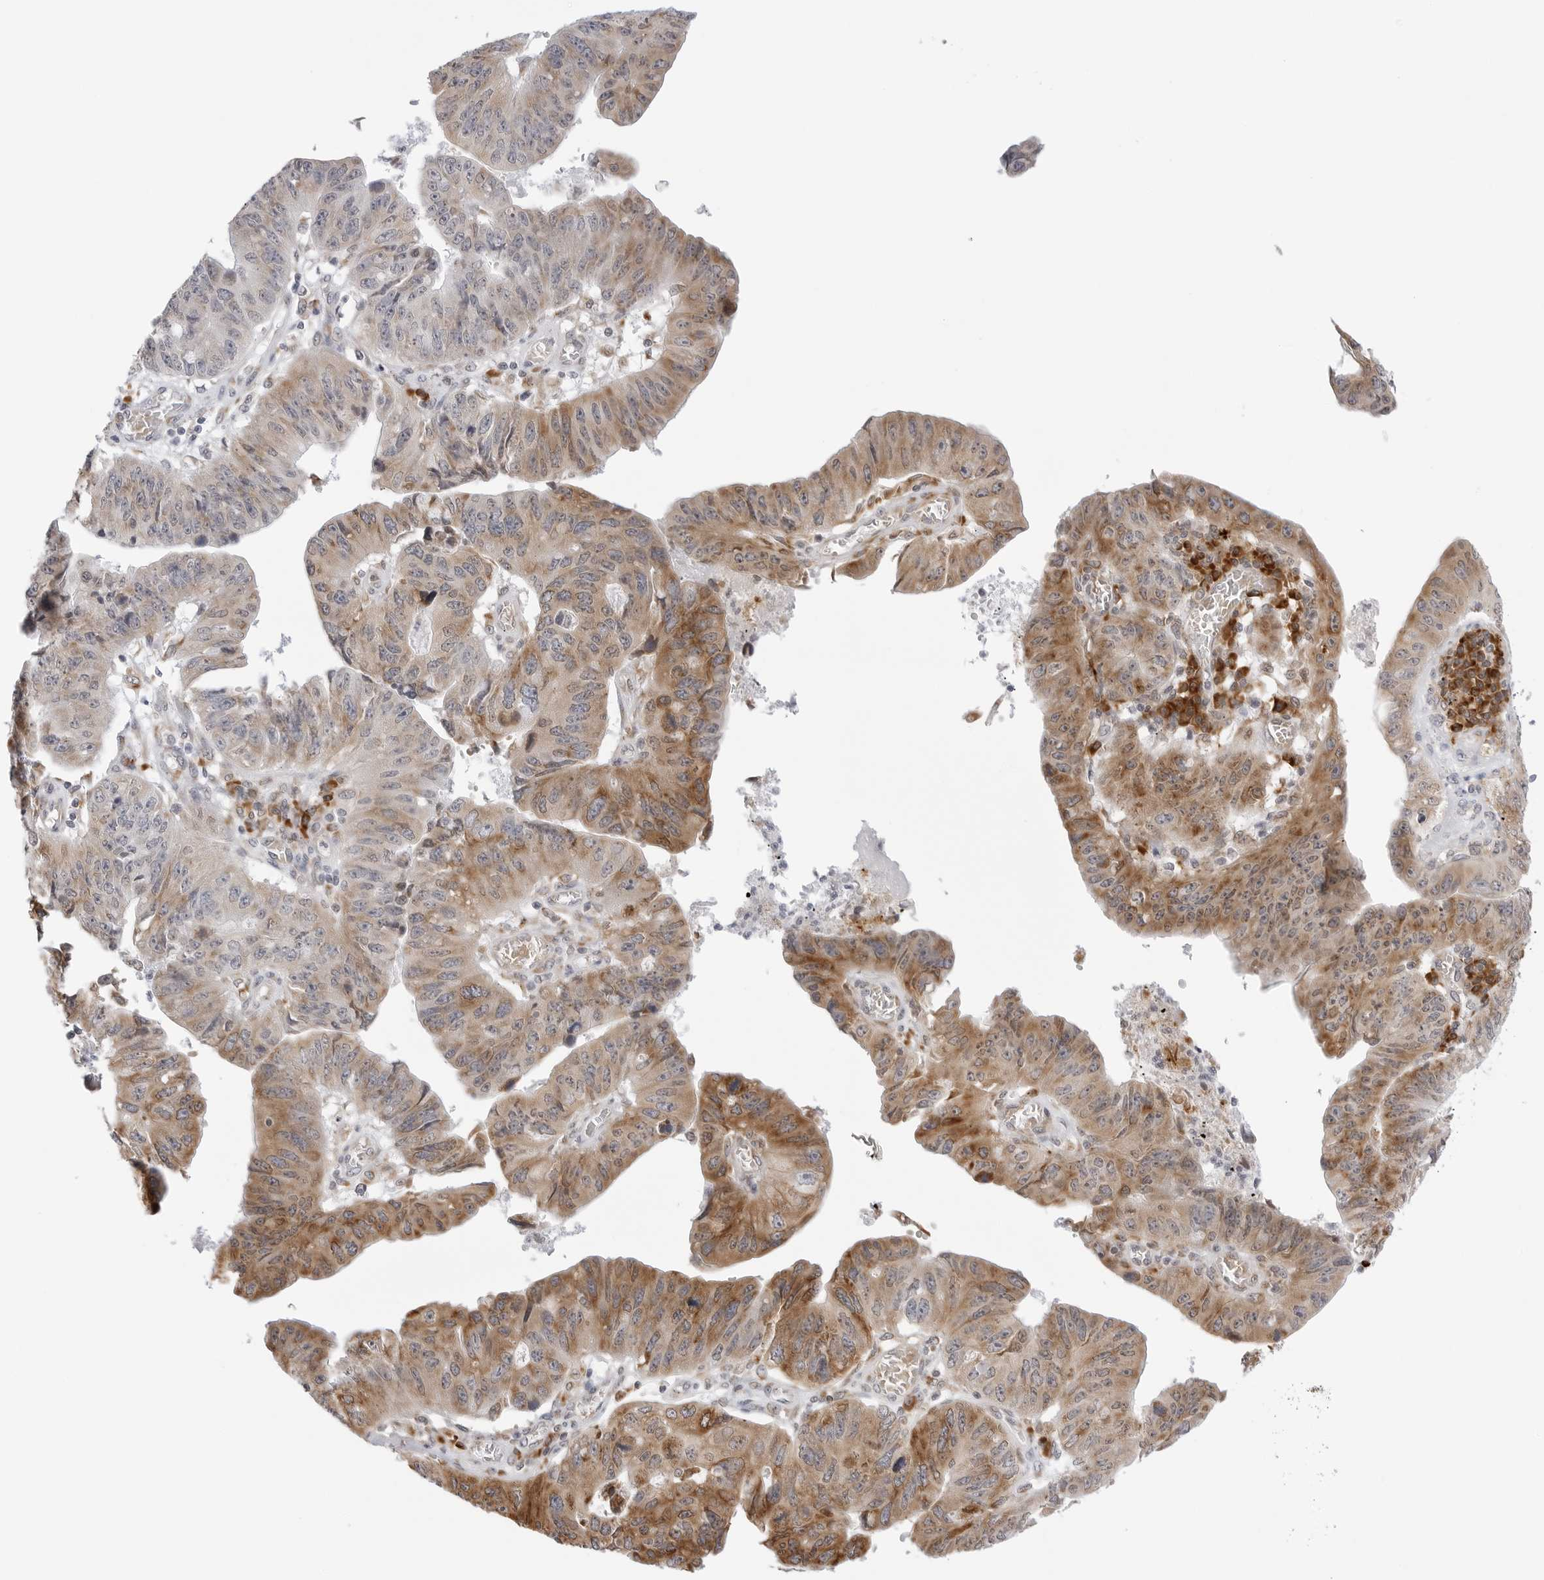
{"staining": {"intensity": "moderate", "quantity": "25%-75%", "location": "cytoplasmic/membranous"}, "tissue": "stomach cancer", "cell_type": "Tumor cells", "image_type": "cancer", "snomed": [{"axis": "morphology", "description": "Adenocarcinoma, NOS"}, {"axis": "topography", "description": "Stomach"}], "caption": "A medium amount of moderate cytoplasmic/membranous positivity is present in about 25%-75% of tumor cells in stomach adenocarcinoma tissue.", "gene": "RPN1", "patient": {"sex": "male", "age": 59}}